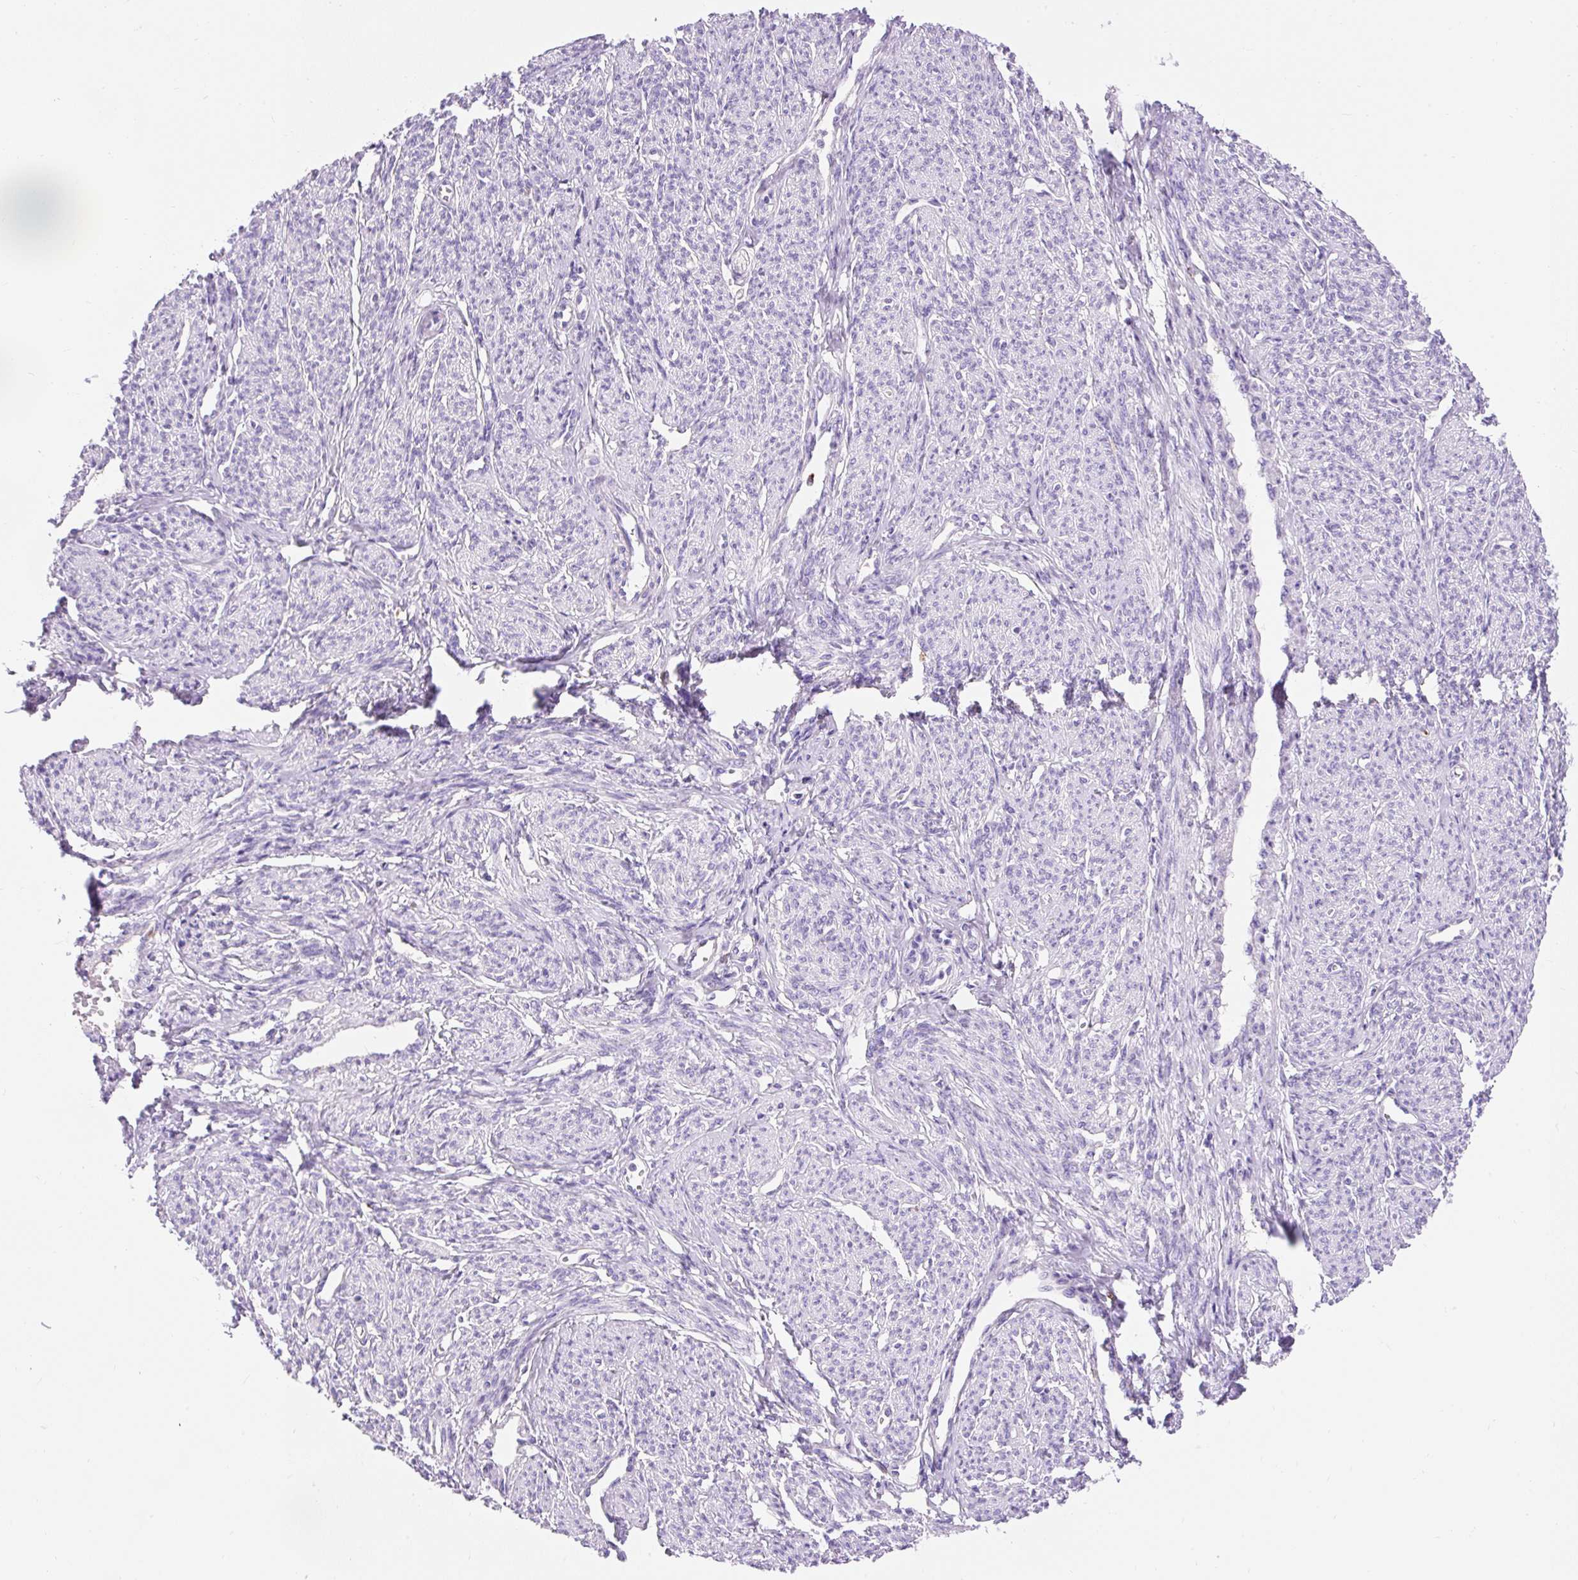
{"staining": {"intensity": "negative", "quantity": "none", "location": "none"}, "tissue": "smooth muscle", "cell_type": "Smooth muscle cells", "image_type": "normal", "snomed": [{"axis": "morphology", "description": "Normal tissue, NOS"}, {"axis": "topography", "description": "Smooth muscle"}], "caption": "Immunohistochemical staining of benign smooth muscle reveals no significant expression in smooth muscle cells.", "gene": "TMEM150C", "patient": {"sex": "female", "age": 65}}